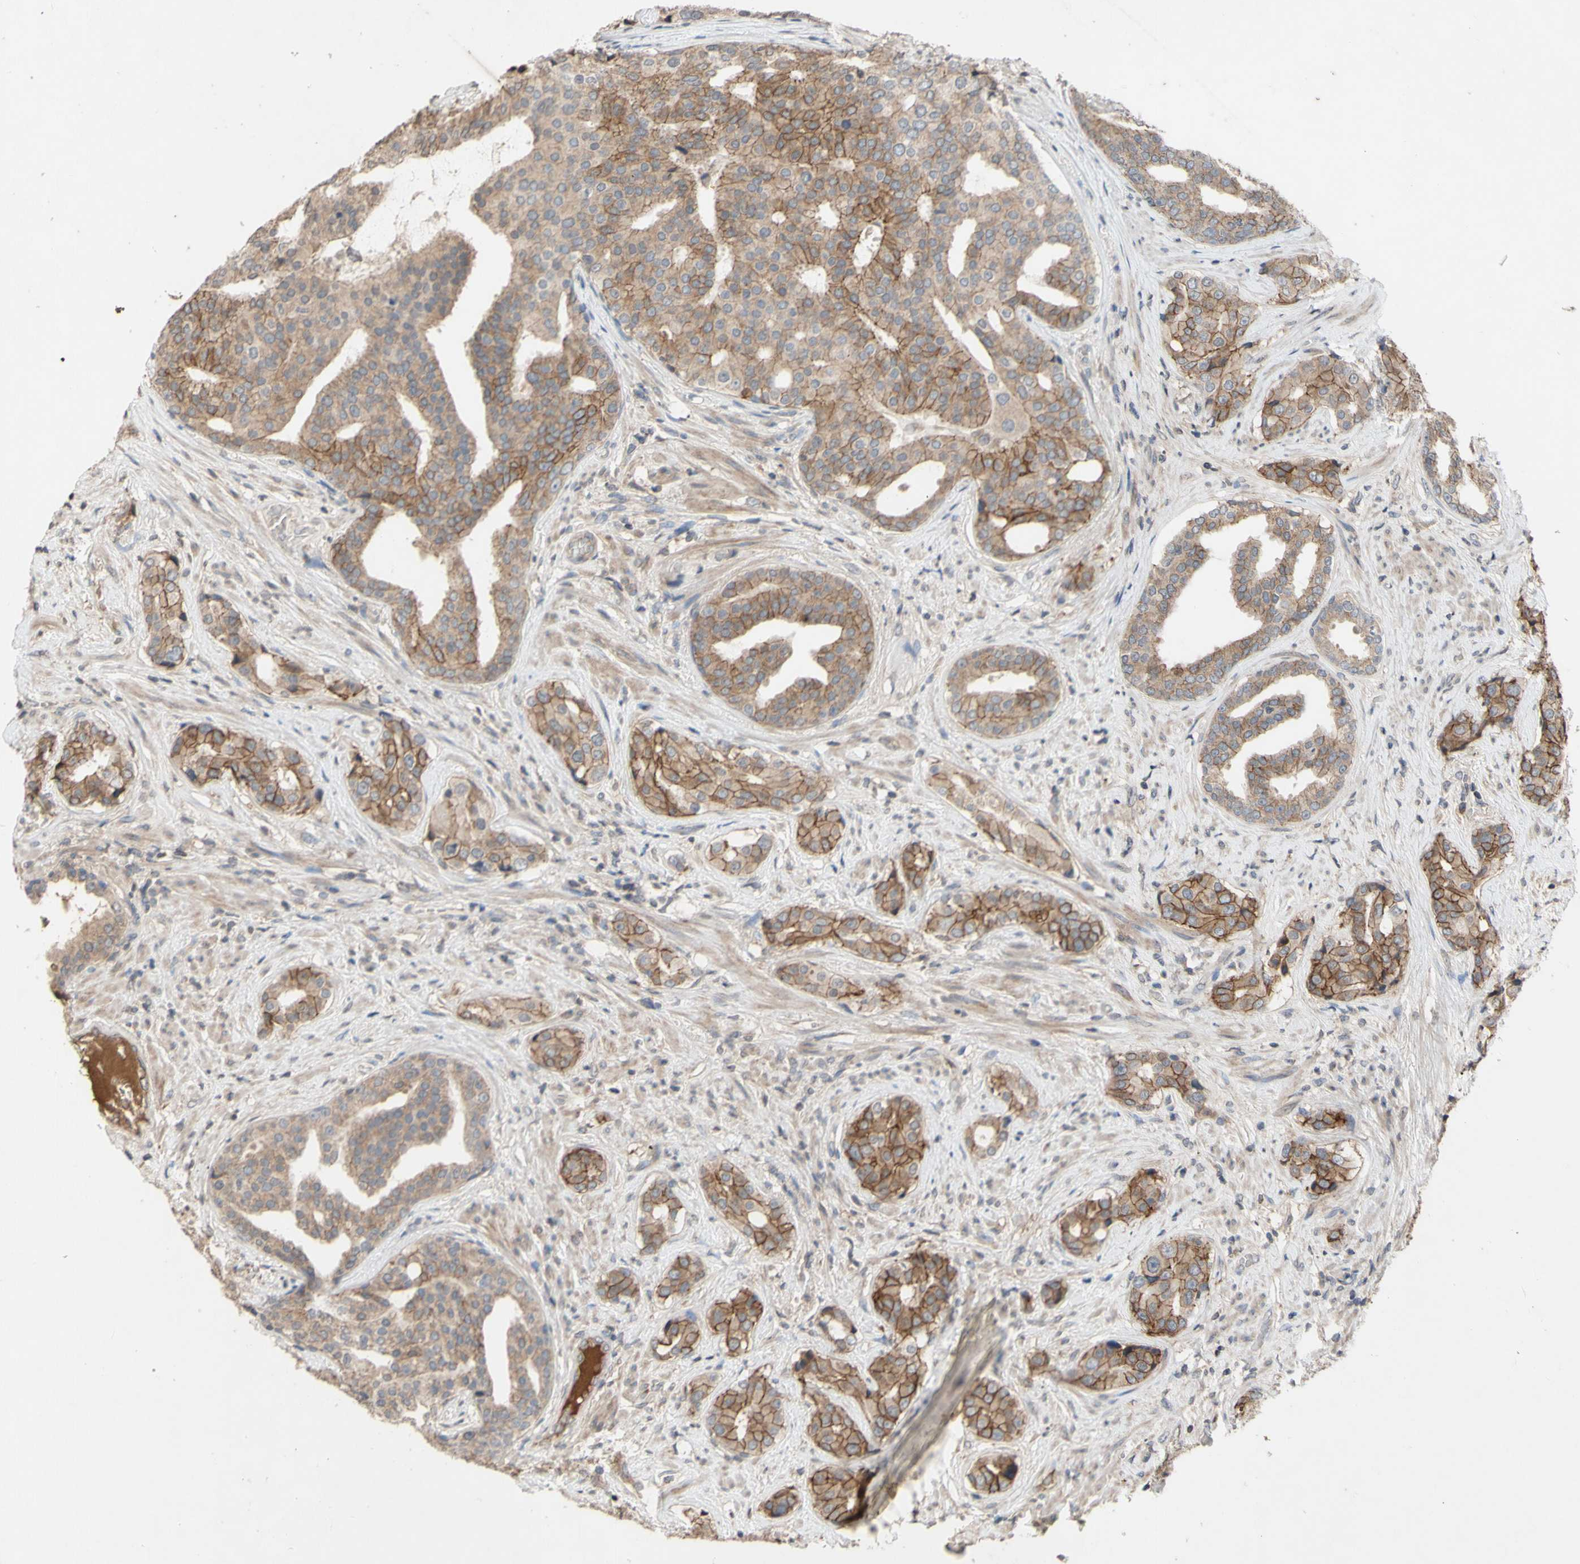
{"staining": {"intensity": "moderate", "quantity": ">75%", "location": "cytoplasmic/membranous"}, "tissue": "prostate cancer", "cell_type": "Tumor cells", "image_type": "cancer", "snomed": [{"axis": "morphology", "description": "Adenocarcinoma, High grade"}, {"axis": "topography", "description": "Prostate"}], "caption": "An immunohistochemistry image of neoplastic tissue is shown. Protein staining in brown shows moderate cytoplasmic/membranous positivity in prostate cancer (adenocarcinoma (high-grade)) within tumor cells.", "gene": "NECTIN3", "patient": {"sex": "male", "age": 71}}